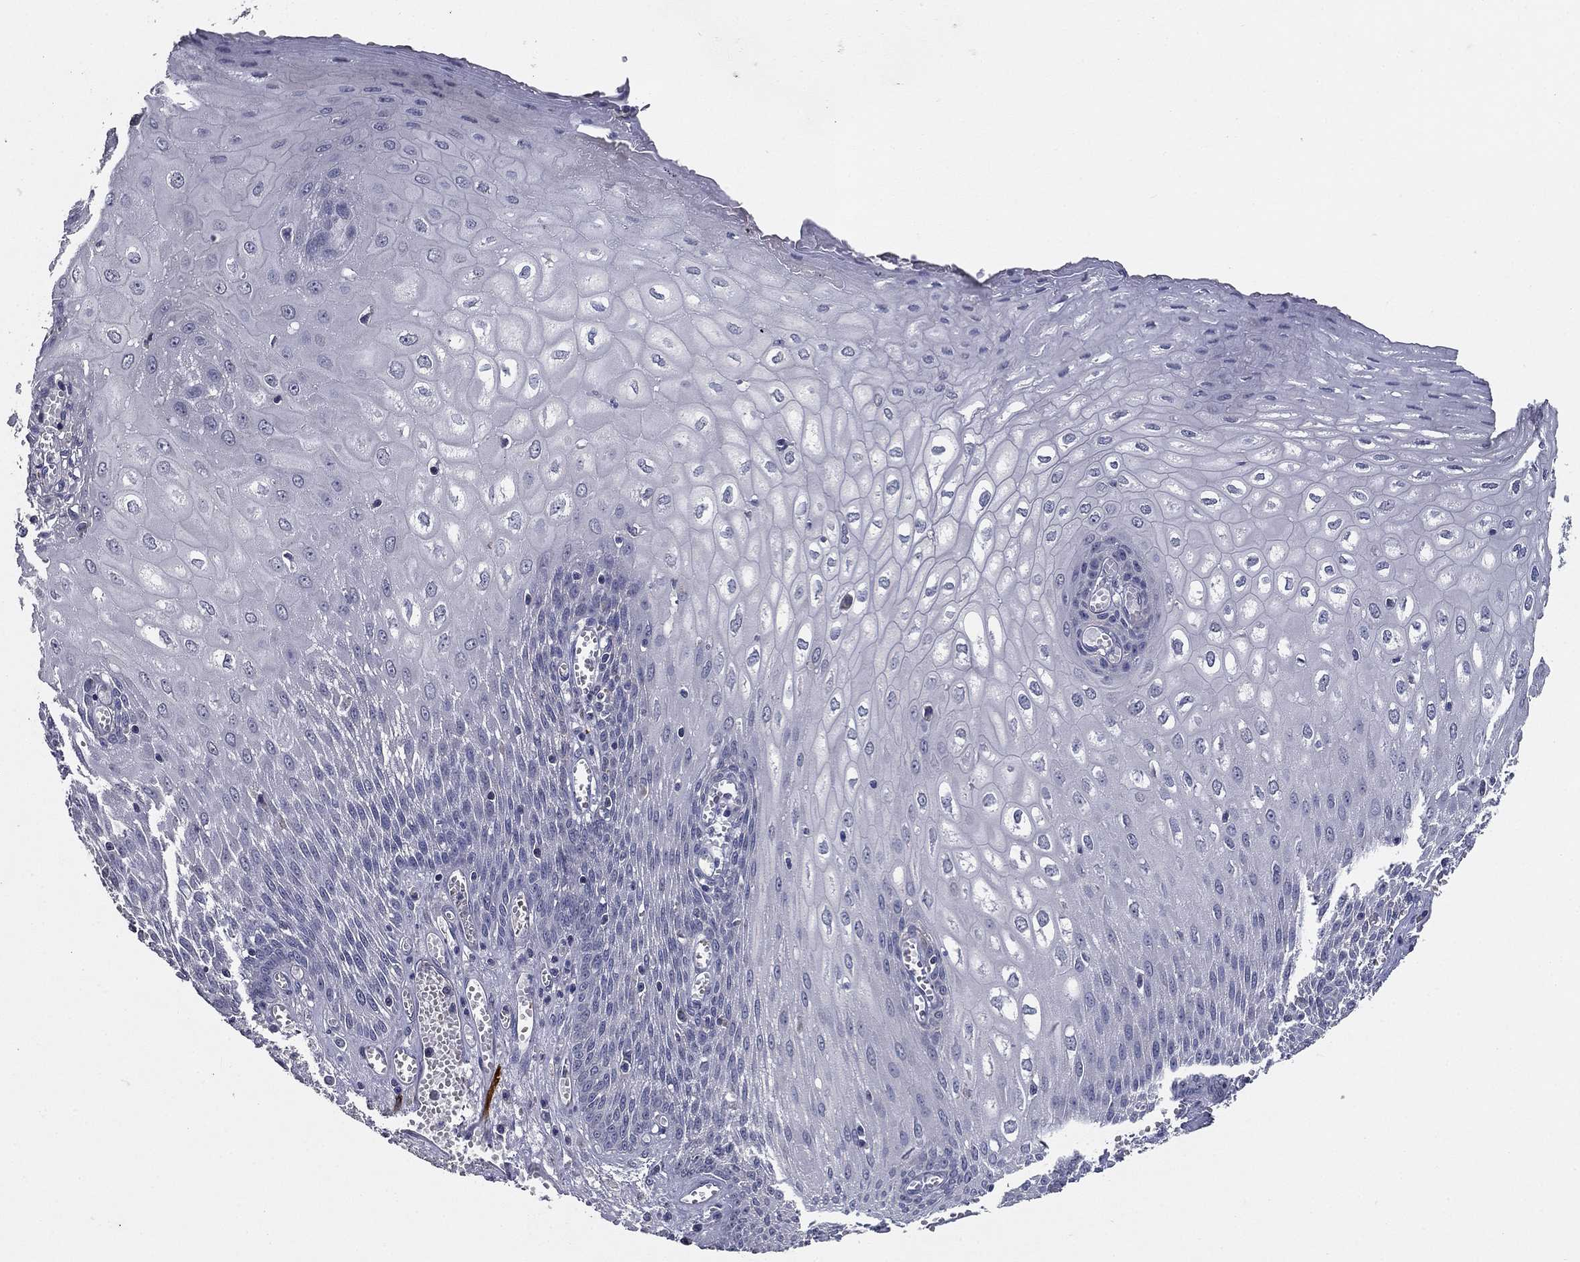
{"staining": {"intensity": "negative", "quantity": "none", "location": "none"}, "tissue": "esophagus", "cell_type": "Squamous epithelial cells", "image_type": "normal", "snomed": [{"axis": "morphology", "description": "Normal tissue, NOS"}, {"axis": "topography", "description": "Esophagus"}], "caption": "High power microscopy histopathology image of an IHC histopathology image of unremarkable esophagus, revealing no significant expression in squamous epithelial cells.", "gene": "CD274", "patient": {"sex": "male", "age": 58}}